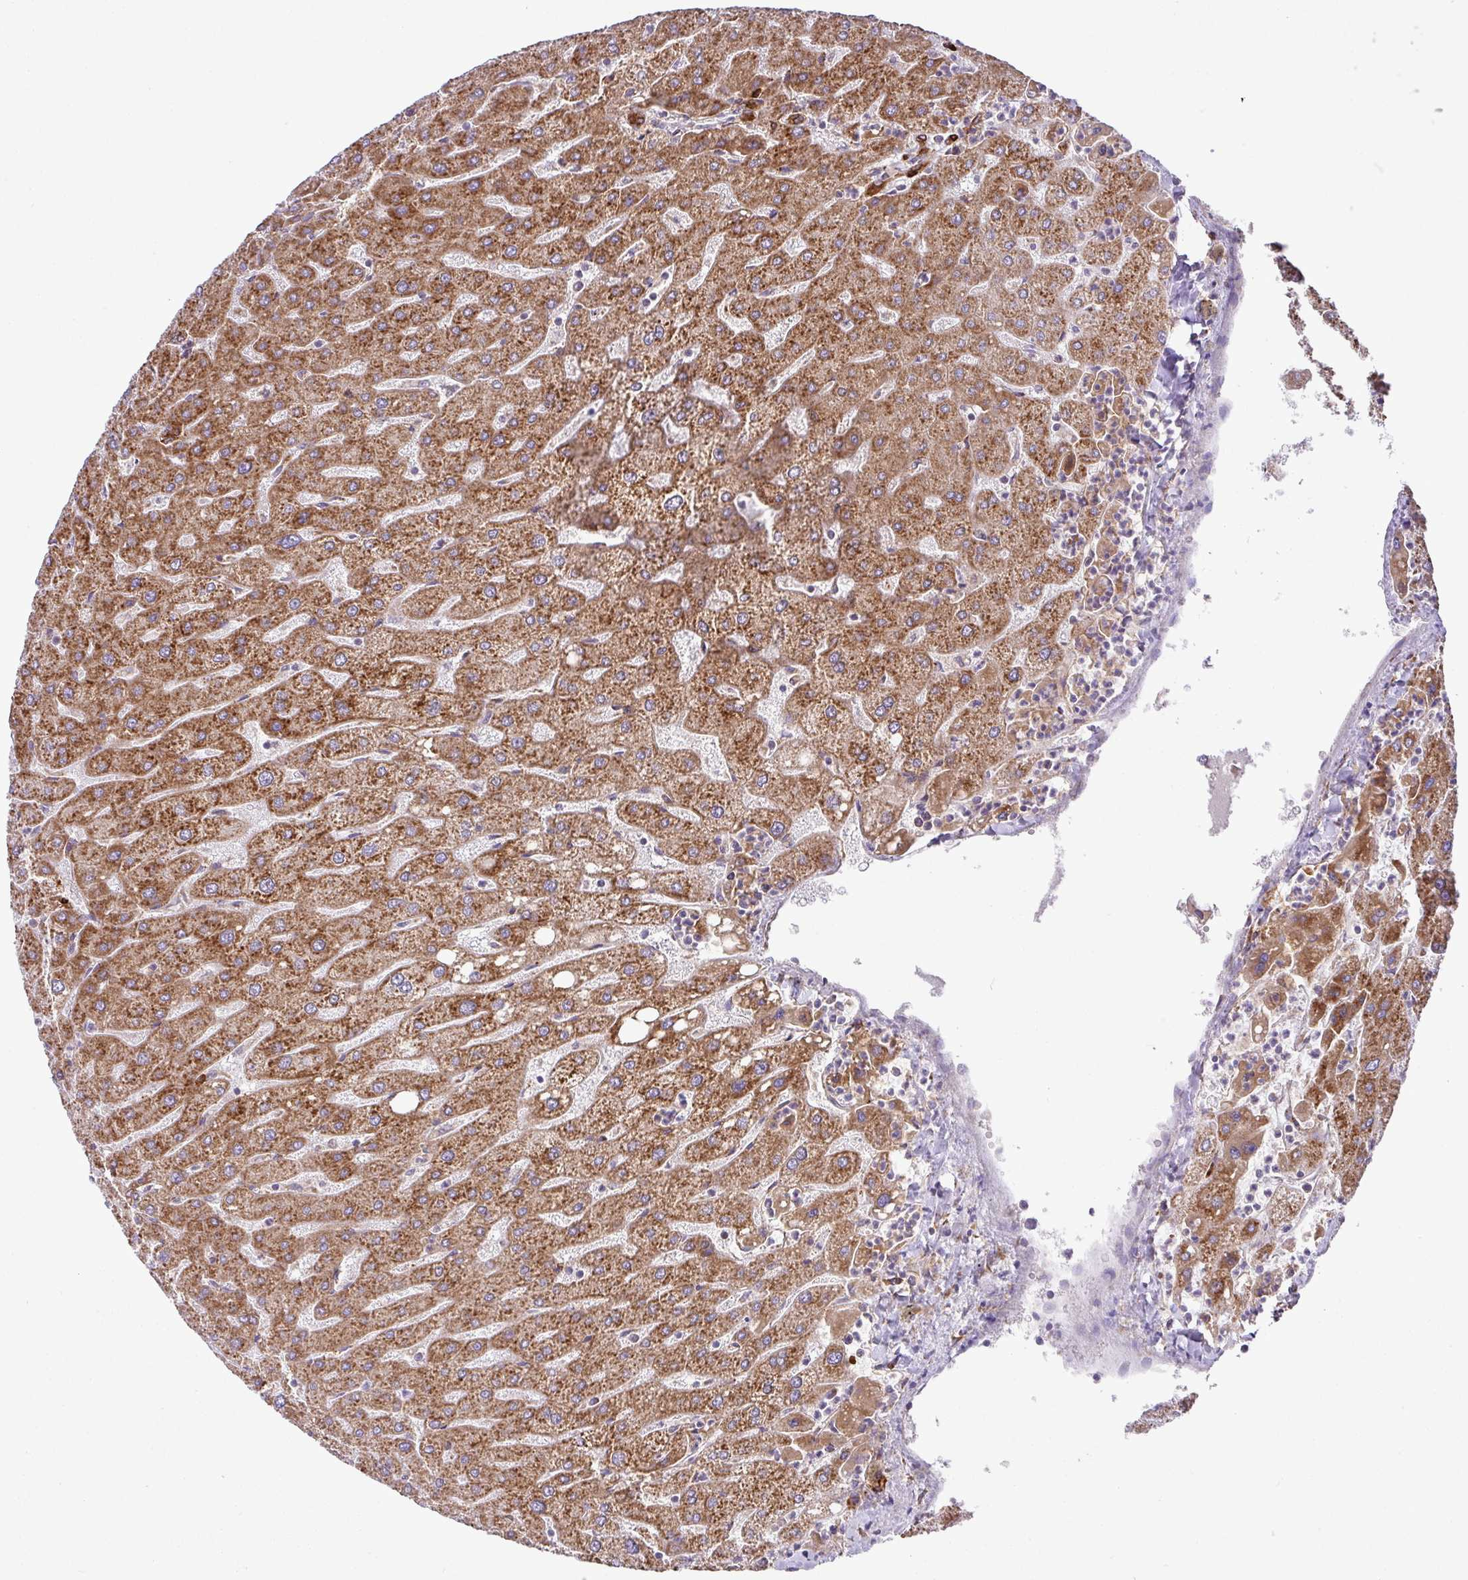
{"staining": {"intensity": "moderate", "quantity": ">75%", "location": "cytoplasmic/membranous"}, "tissue": "liver", "cell_type": "Cholangiocytes", "image_type": "normal", "snomed": [{"axis": "morphology", "description": "Normal tissue, NOS"}, {"axis": "topography", "description": "Liver"}], "caption": "Normal liver demonstrates moderate cytoplasmic/membranous expression in approximately >75% of cholangiocytes, visualized by immunohistochemistry.", "gene": "SLC39A7", "patient": {"sex": "male", "age": 67}}